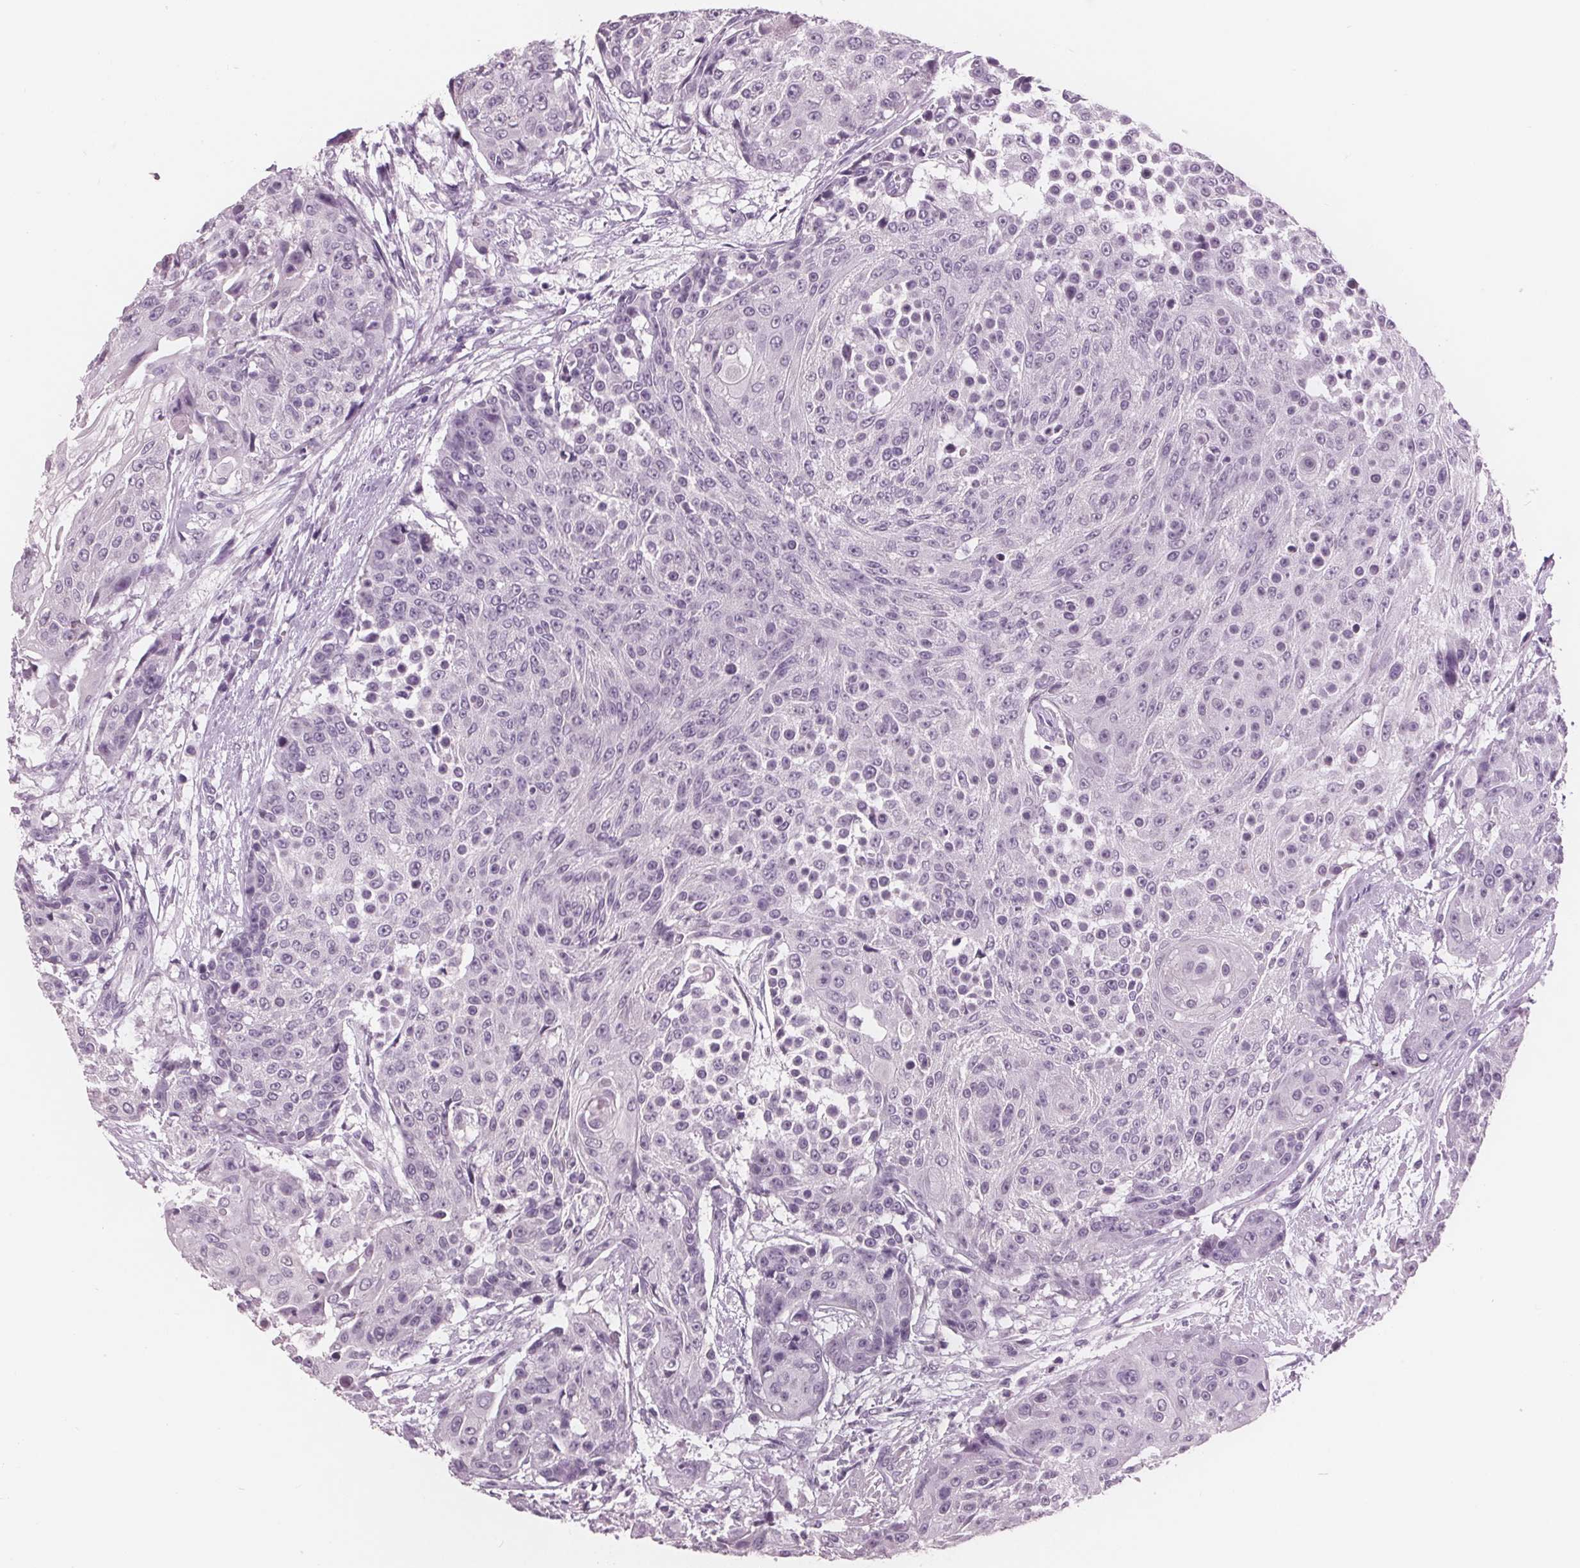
{"staining": {"intensity": "negative", "quantity": "none", "location": "none"}, "tissue": "urothelial cancer", "cell_type": "Tumor cells", "image_type": "cancer", "snomed": [{"axis": "morphology", "description": "Urothelial carcinoma, High grade"}, {"axis": "topography", "description": "Urinary bladder"}], "caption": "High power microscopy micrograph of an immunohistochemistry photomicrograph of urothelial cancer, revealing no significant expression in tumor cells.", "gene": "AMBP", "patient": {"sex": "female", "age": 63}}